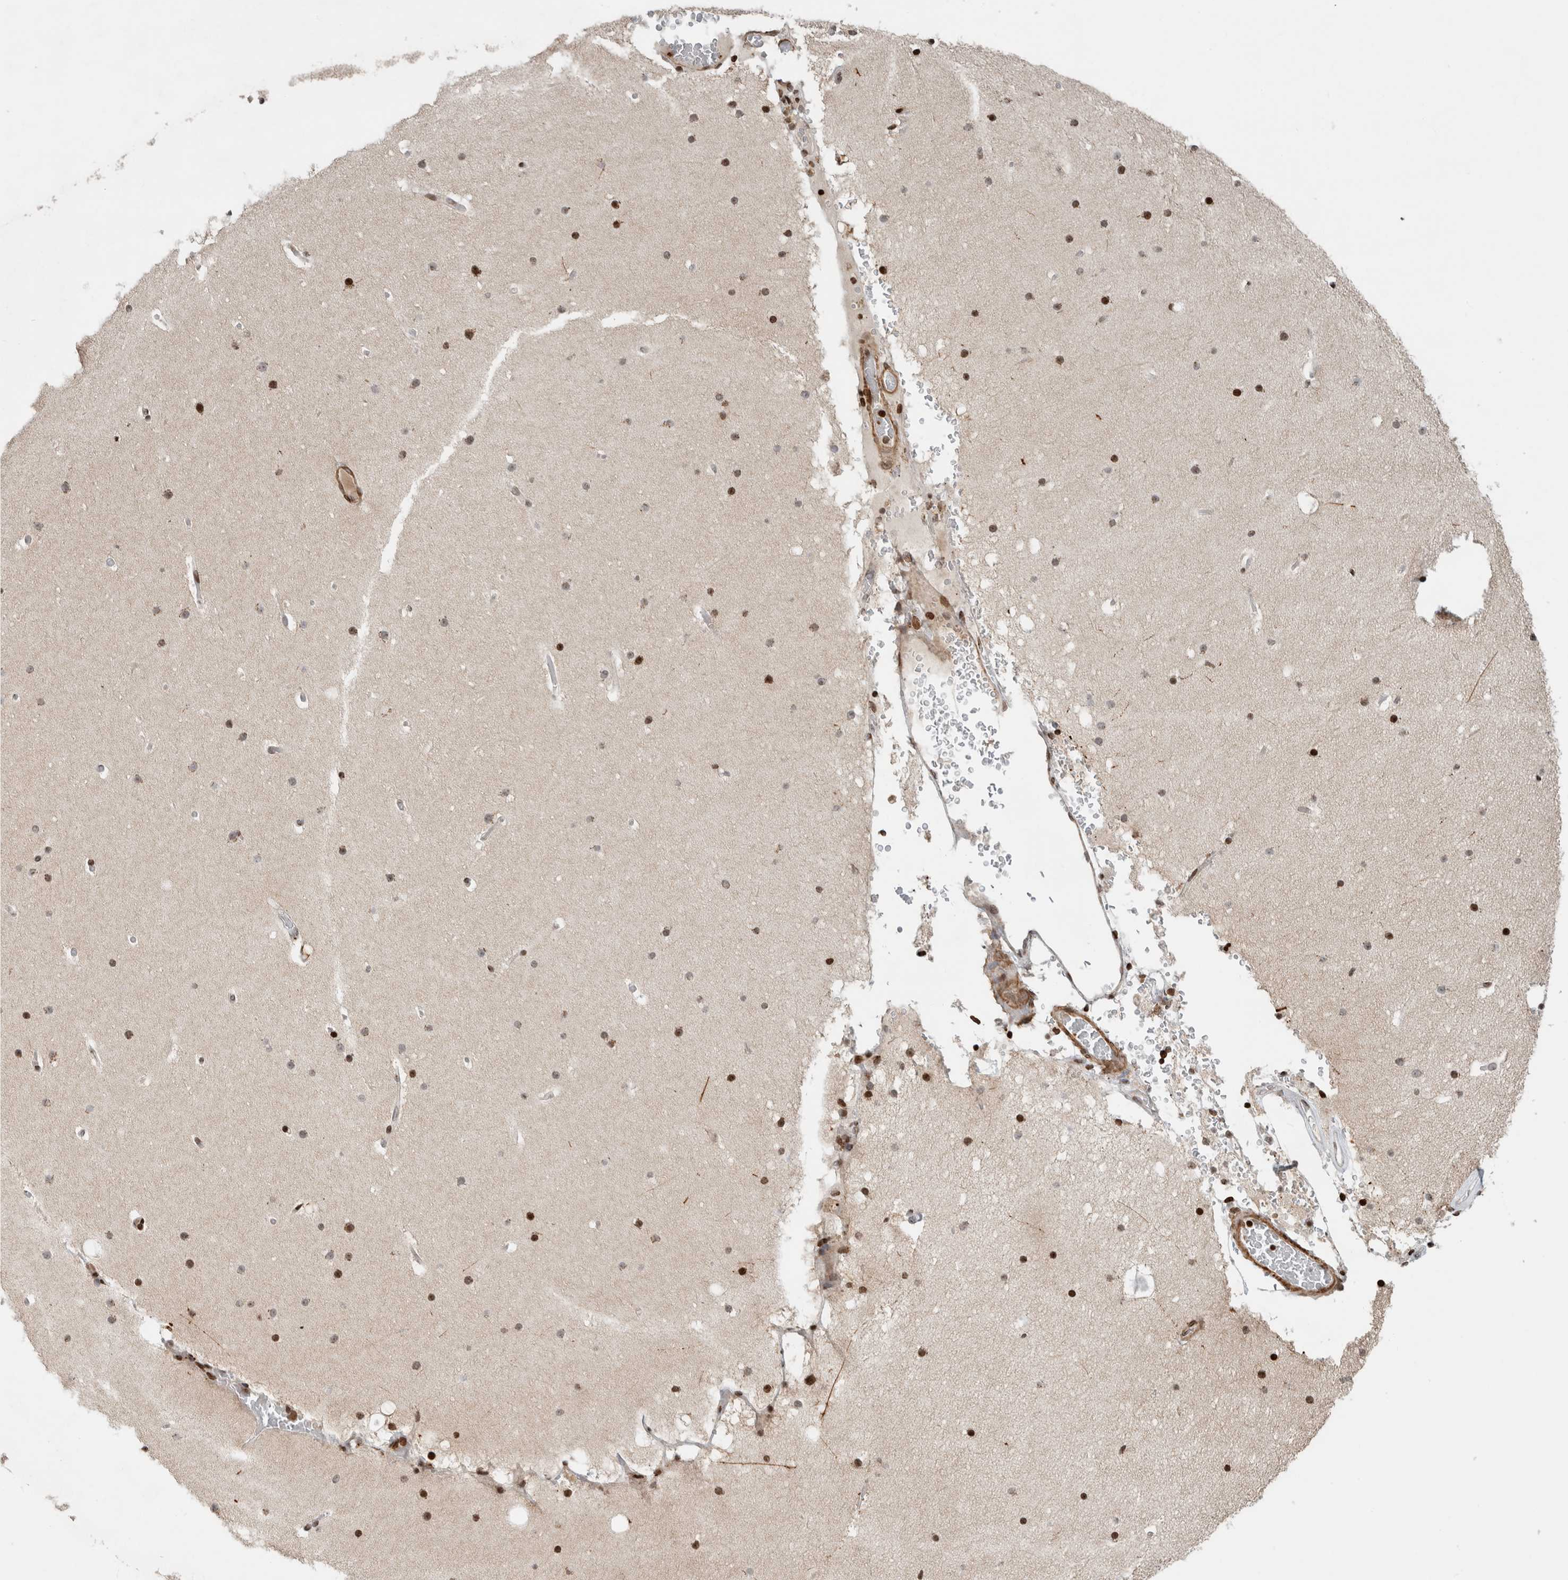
{"staining": {"intensity": "moderate", "quantity": "25%-75%", "location": "nuclear"}, "tissue": "cerebellum", "cell_type": "Cells in granular layer", "image_type": "normal", "snomed": [{"axis": "morphology", "description": "Normal tissue, NOS"}, {"axis": "topography", "description": "Cerebellum"}], "caption": "The immunohistochemical stain highlights moderate nuclear positivity in cells in granular layer of unremarkable cerebellum. (DAB IHC with brightfield microscopy, high magnification).", "gene": "GINS4", "patient": {"sex": "male", "age": 57}}